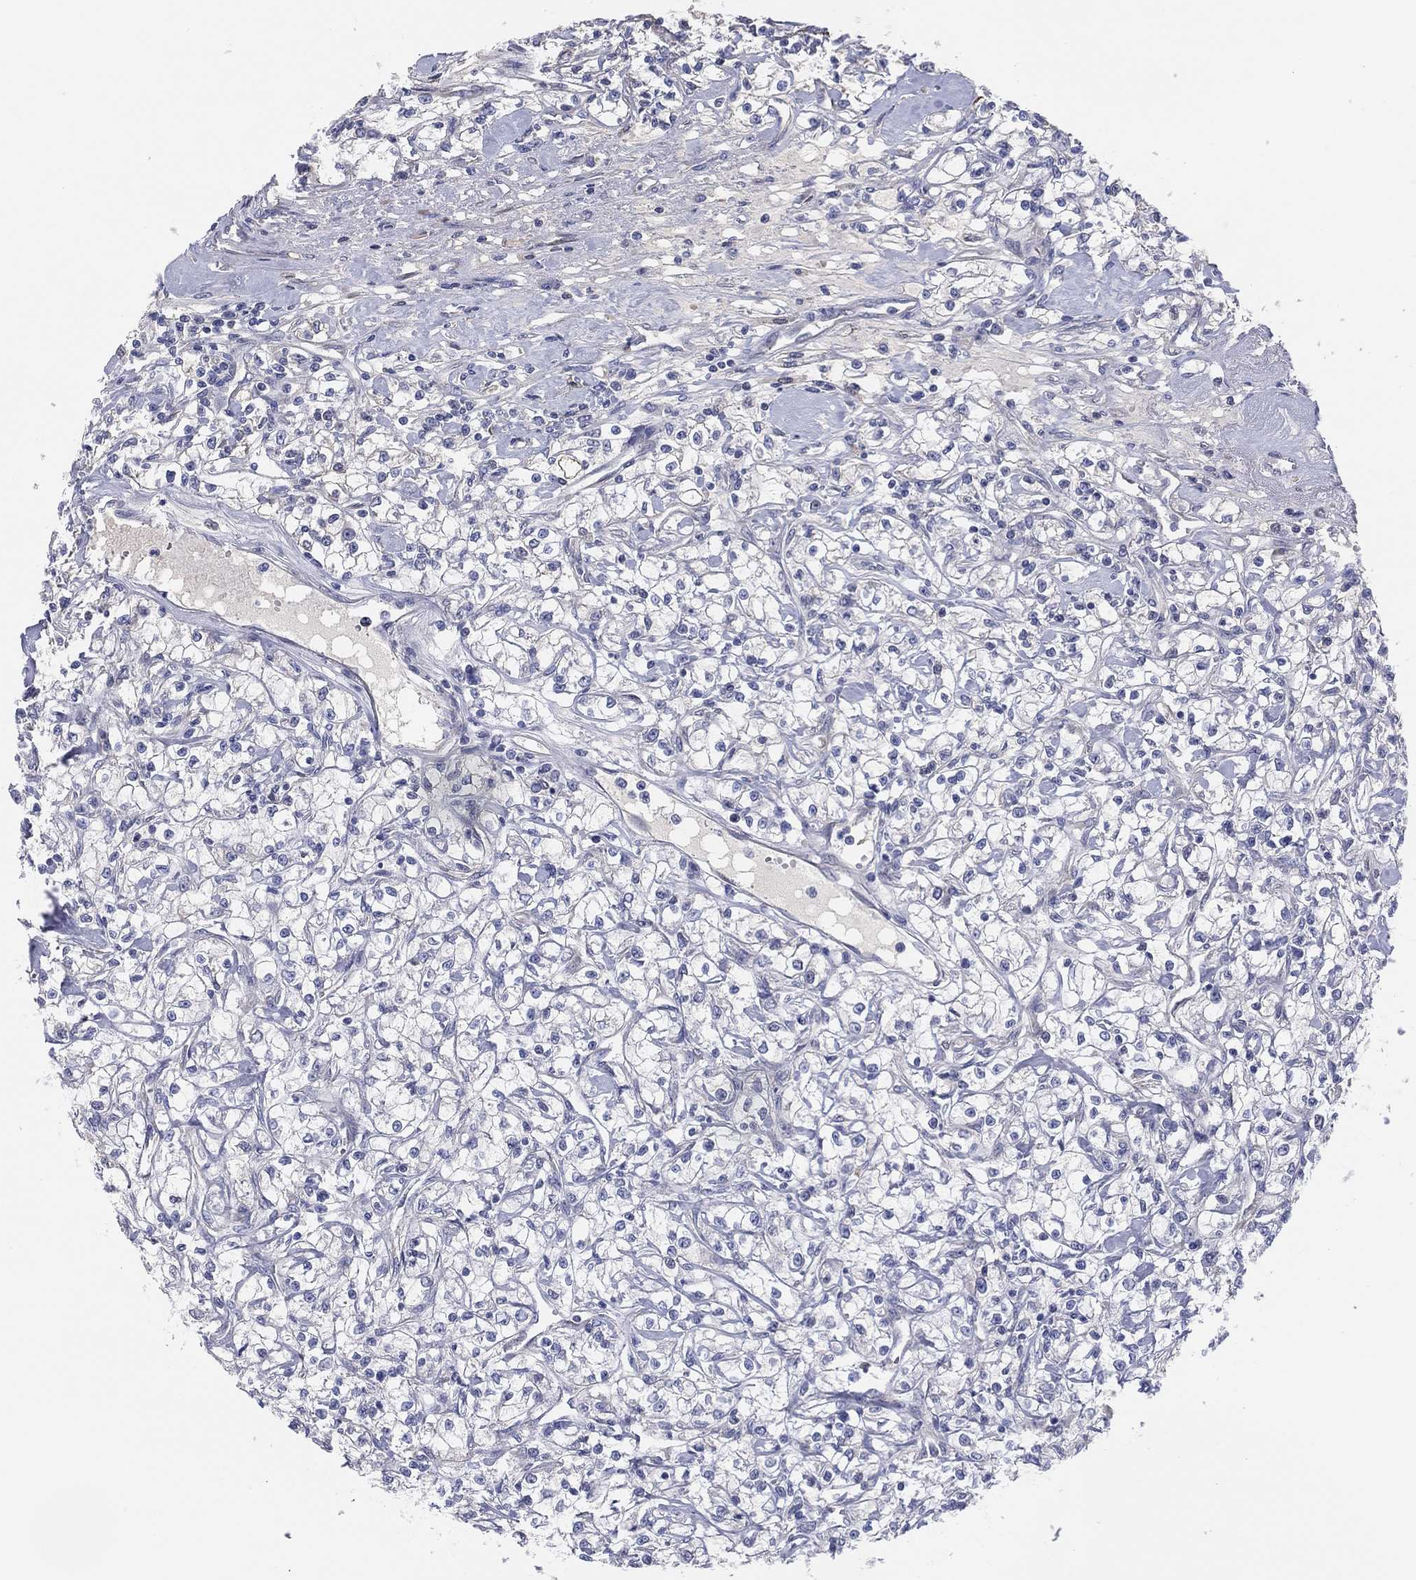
{"staining": {"intensity": "negative", "quantity": "none", "location": "none"}, "tissue": "renal cancer", "cell_type": "Tumor cells", "image_type": "cancer", "snomed": [{"axis": "morphology", "description": "Adenocarcinoma, NOS"}, {"axis": "topography", "description": "Kidney"}], "caption": "An image of adenocarcinoma (renal) stained for a protein exhibits no brown staining in tumor cells.", "gene": "MLF1", "patient": {"sex": "female", "age": 59}}